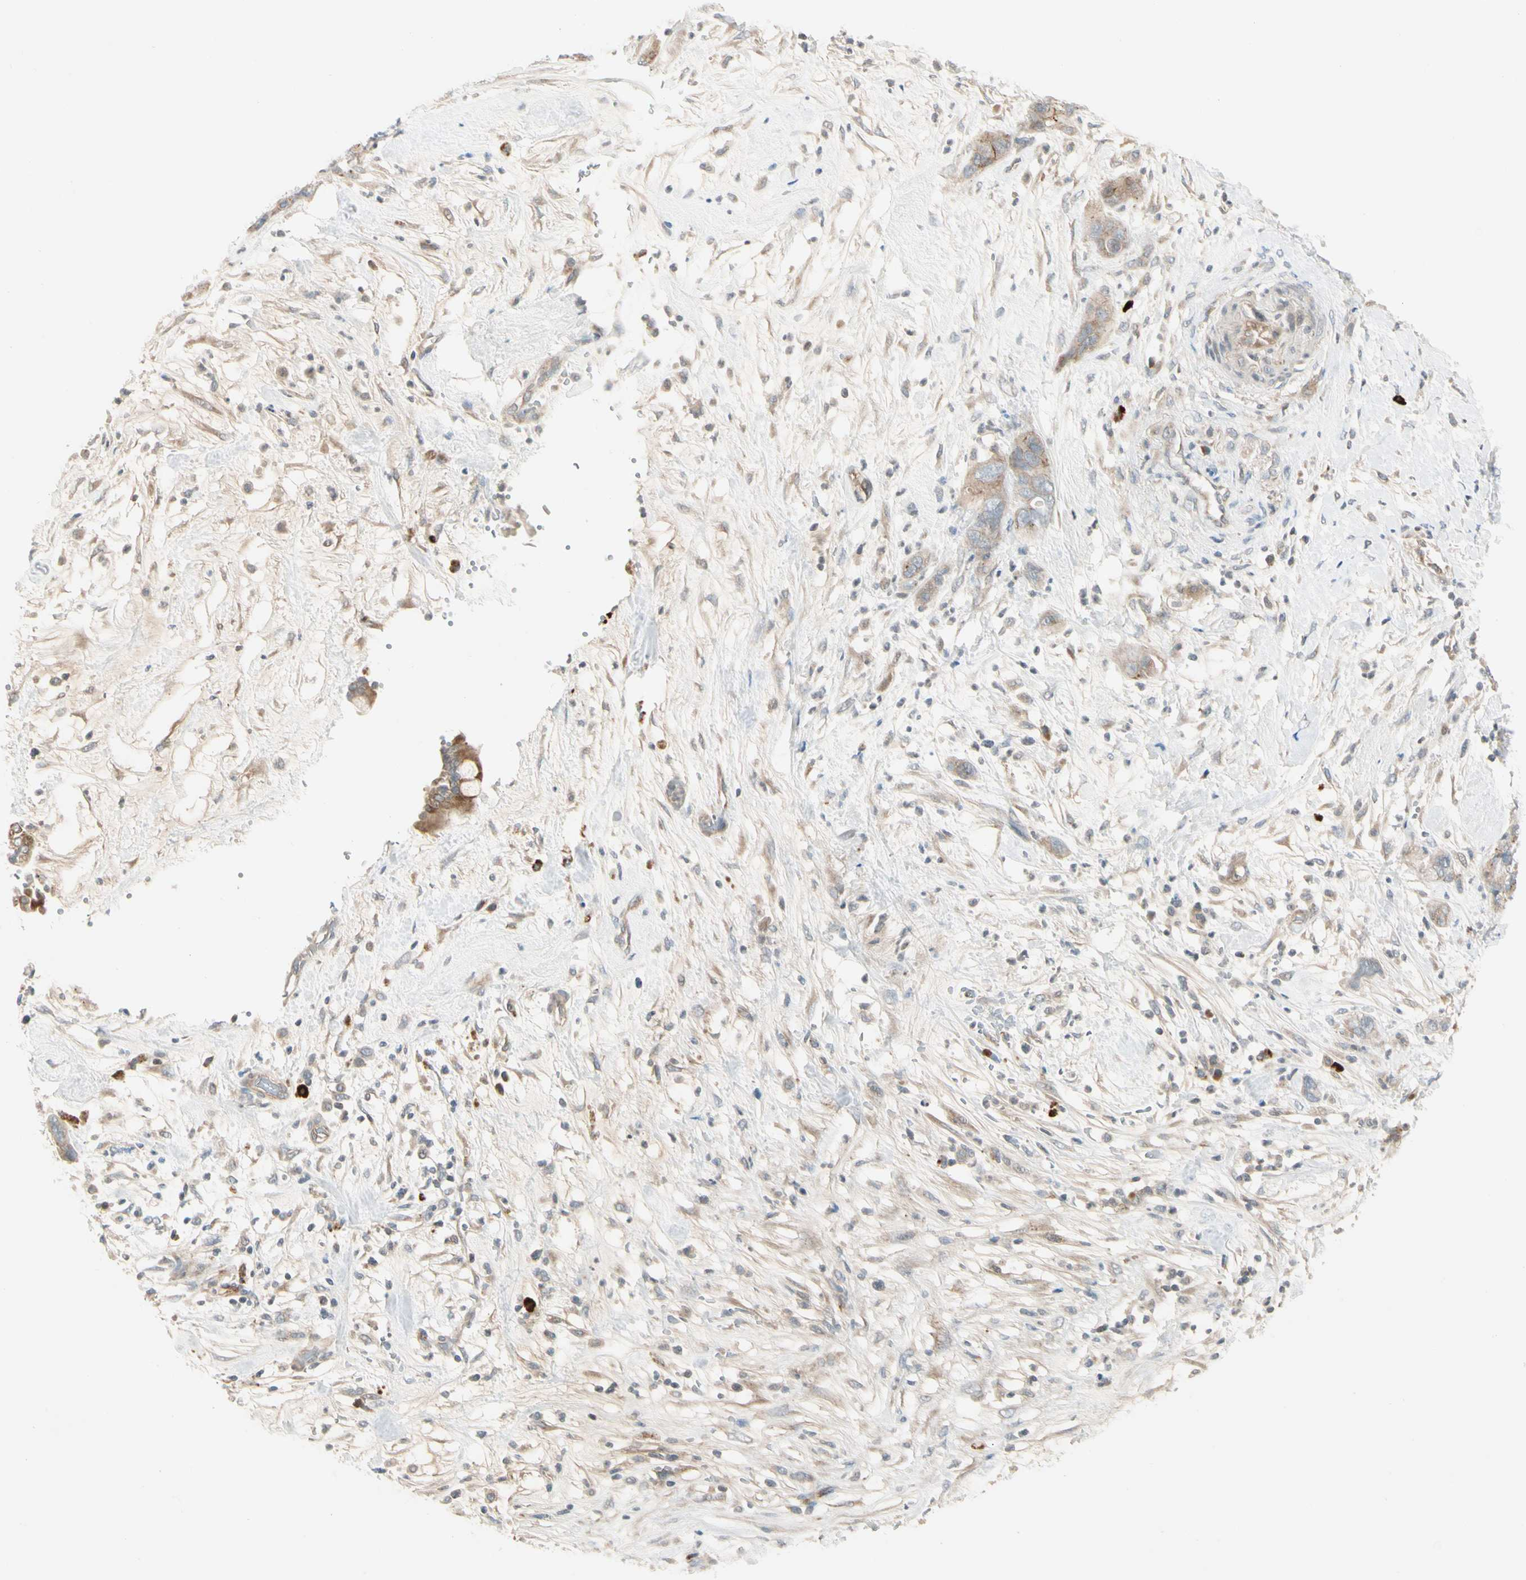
{"staining": {"intensity": "weak", "quantity": ">75%", "location": "cytoplasmic/membranous"}, "tissue": "pancreatic cancer", "cell_type": "Tumor cells", "image_type": "cancer", "snomed": [{"axis": "morphology", "description": "Adenocarcinoma, NOS"}, {"axis": "topography", "description": "Pancreas"}], "caption": "Tumor cells display low levels of weak cytoplasmic/membranous positivity in approximately >75% of cells in pancreatic cancer. The protein of interest is shown in brown color, while the nuclei are stained blue.", "gene": "ICAM5", "patient": {"sex": "female", "age": 71}}